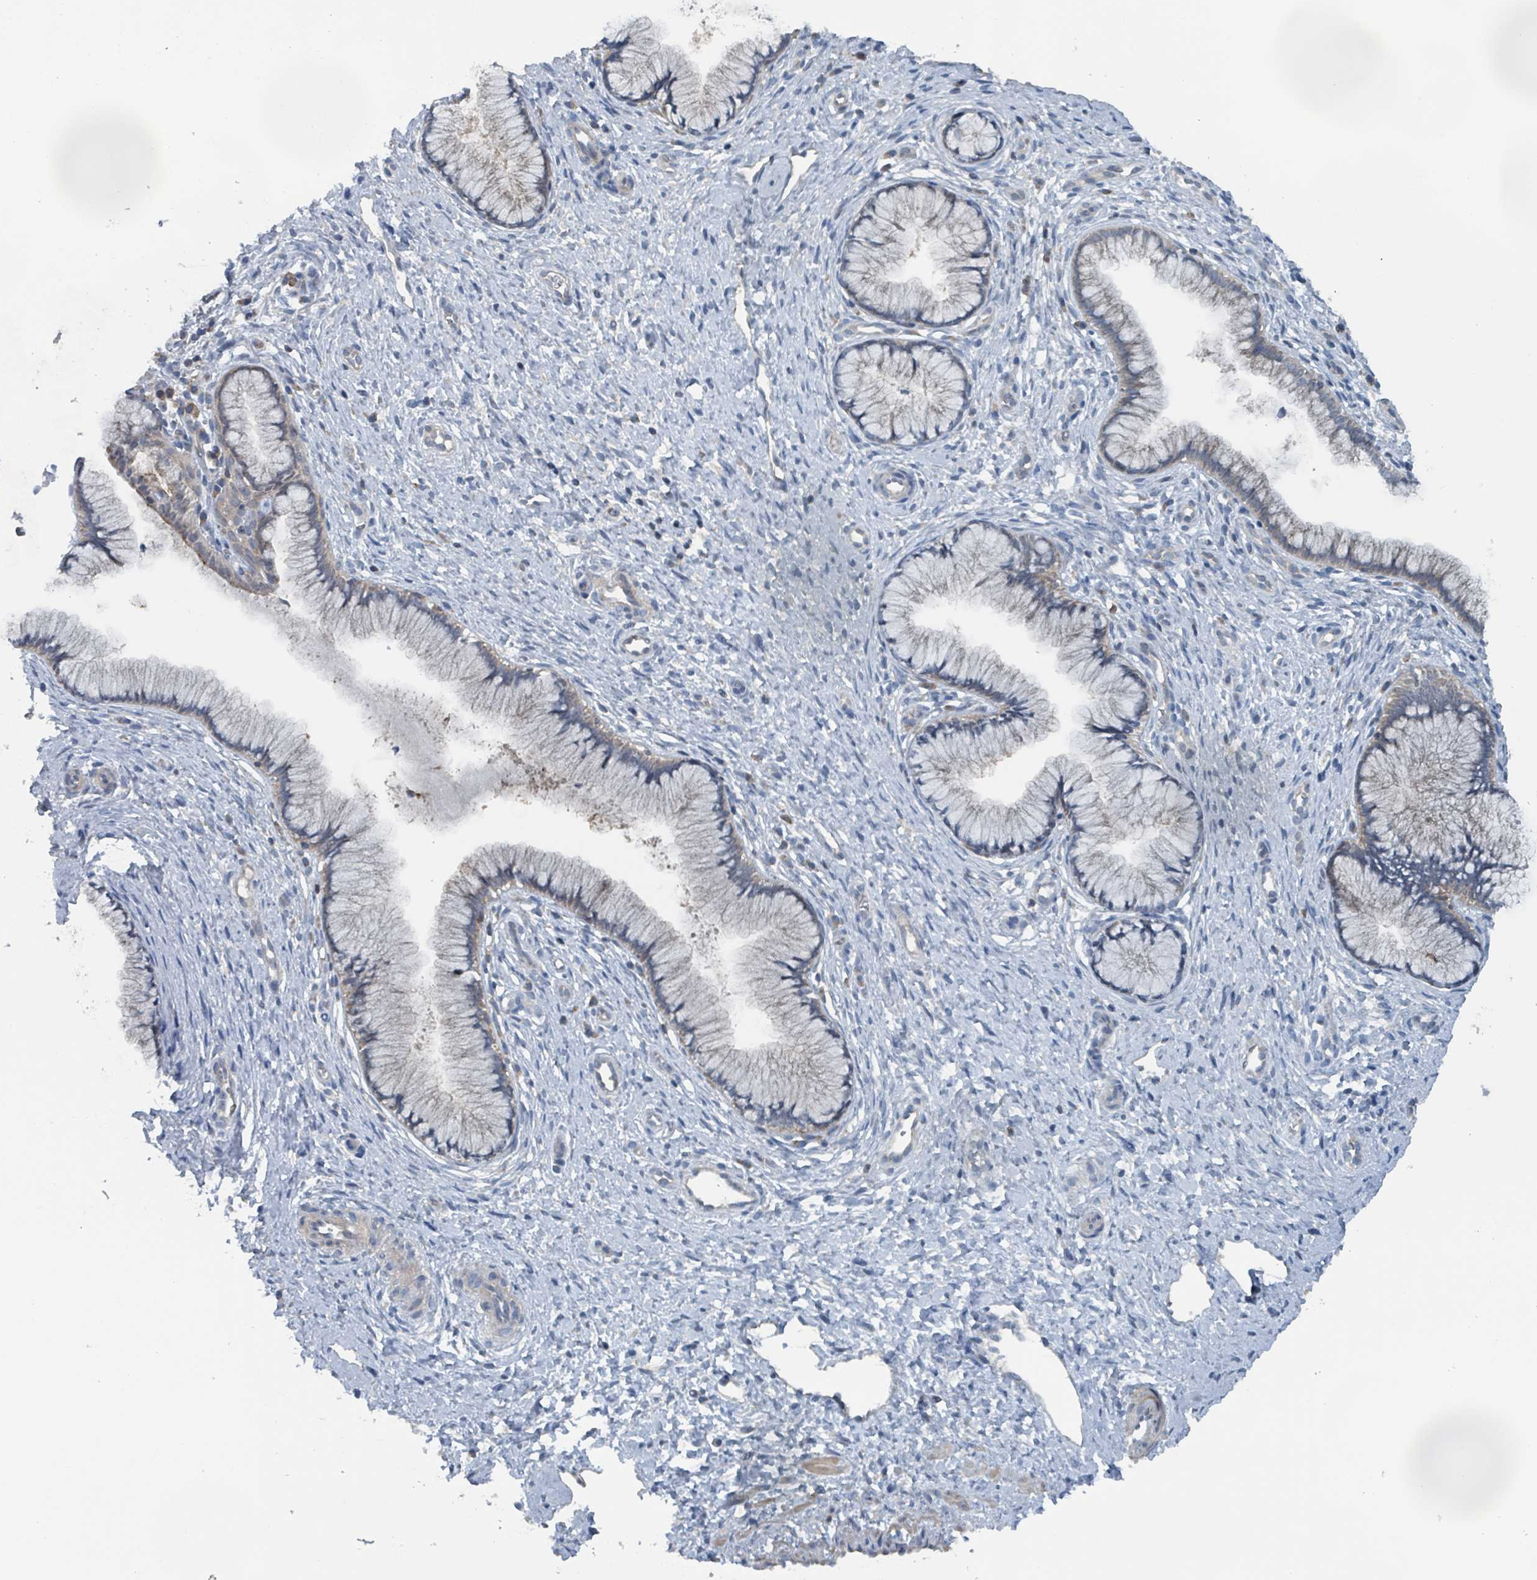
{"staining": {"intensity": "negative", "quantity": "none", "location": "none"}, "tissue": "cervix", "cell_type": "Glandular cells", "image_type": "normal", "snomed": [{"axis": "morphology", "description": "Normal tissue, NOS"}, {"axis": "topography", "description": "Cervix"}], "caption": "High power microscopy photomicrograph of an immunohistochemistry photomicrograph of normal cervix, revealing no significant staining in glandular cells.", "gene": "ACBD4", "patient": {"sex": "female", "age": 36}}